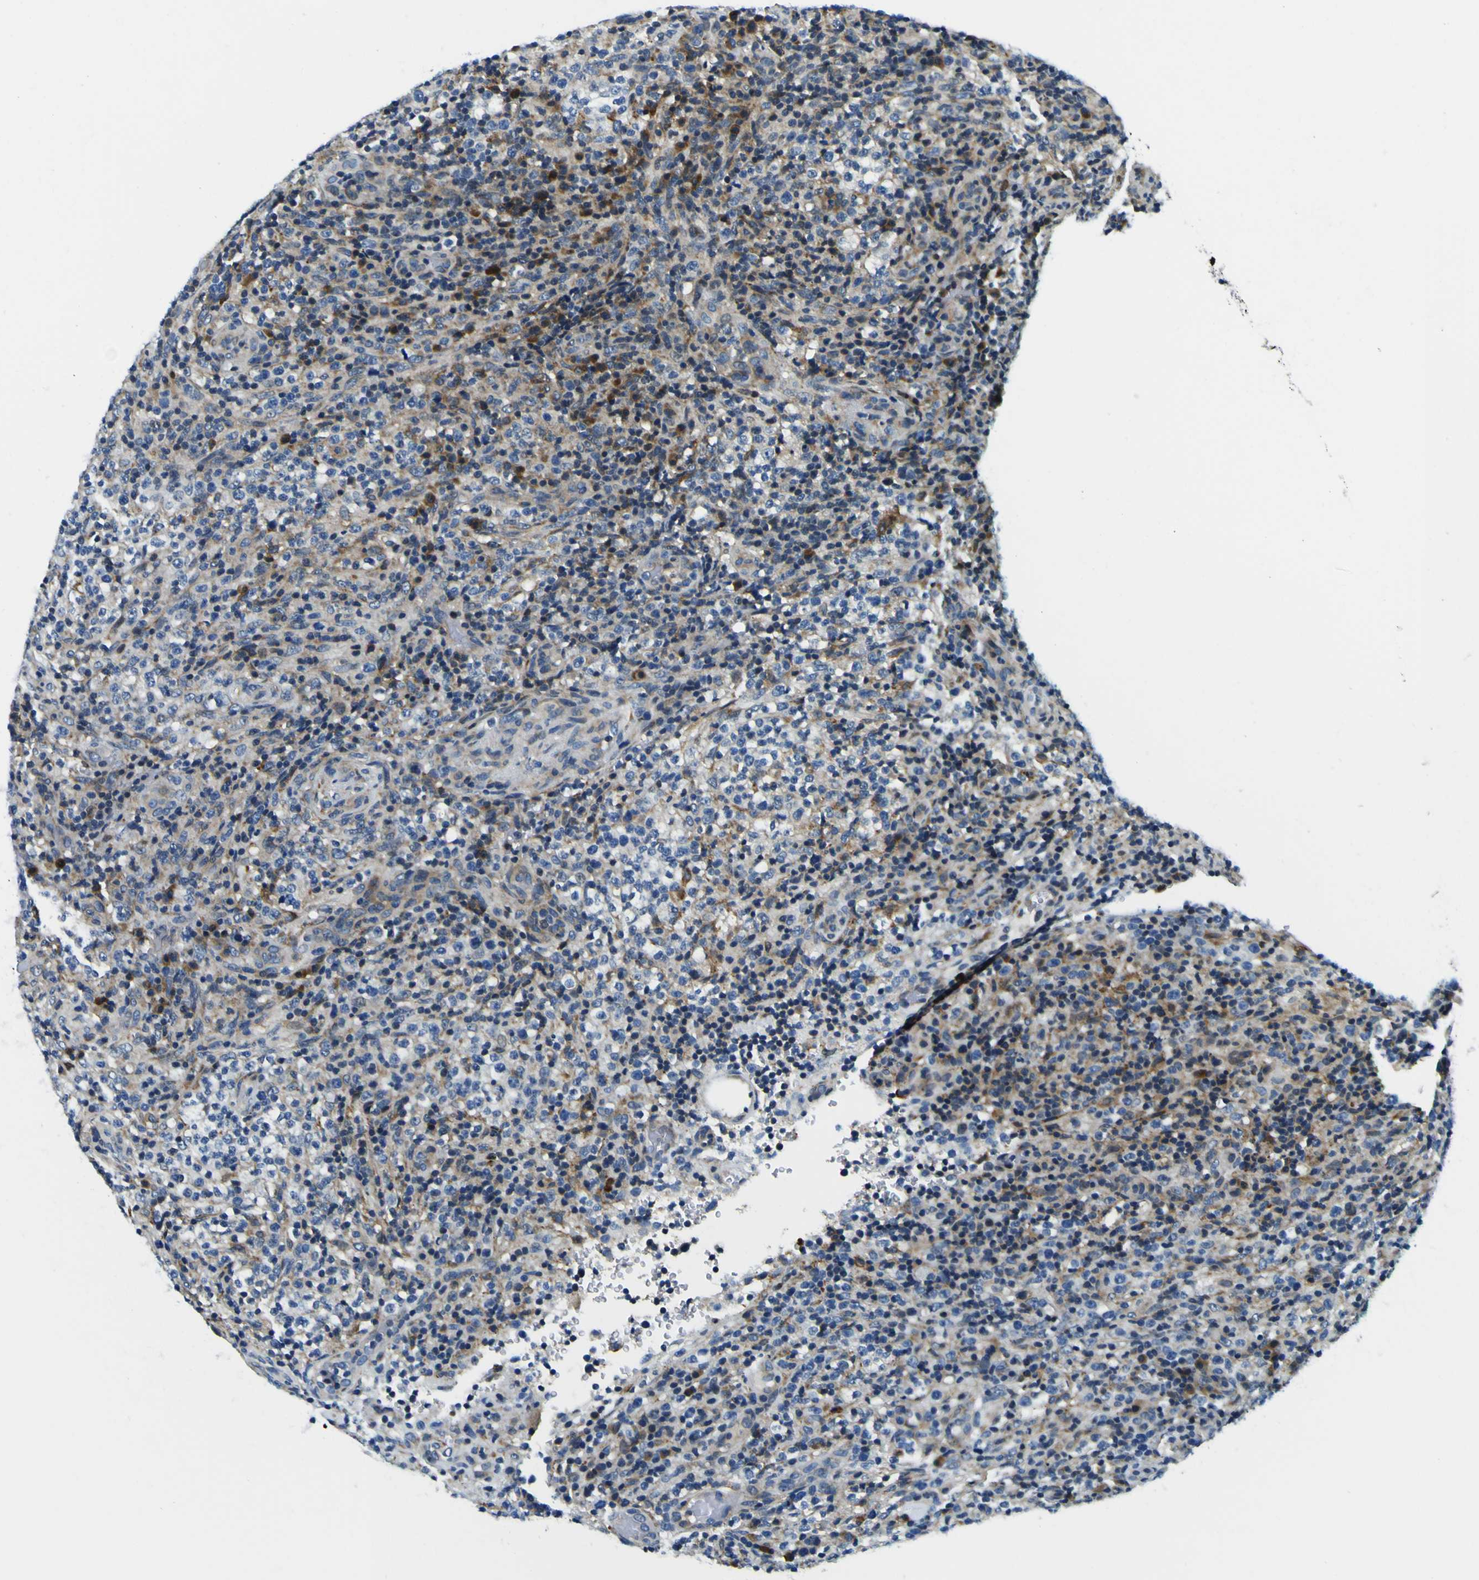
{"staining": {"intensity": "moderate", "quantity": "25%-75%", "location": "cytoplasmic/membranous"}, "tissue": "lymphoma", "cell_type": "Tumor cells", "image_type": "cancer", "snomed": [{"axis": "morphology", "description": "Malignant lymphoma, non-Hodgkin's type, High grade"}, {"axis": "topography", "description": "Lymph node"}], "caption": "Lymphoma stained with a brown dye exhibits moderate cytoplasmic/membranous positive positivity in about 25%-75% of tumor cells.", "gene": "NLRP3", "patient": {"sex": "female", "age": 76}}